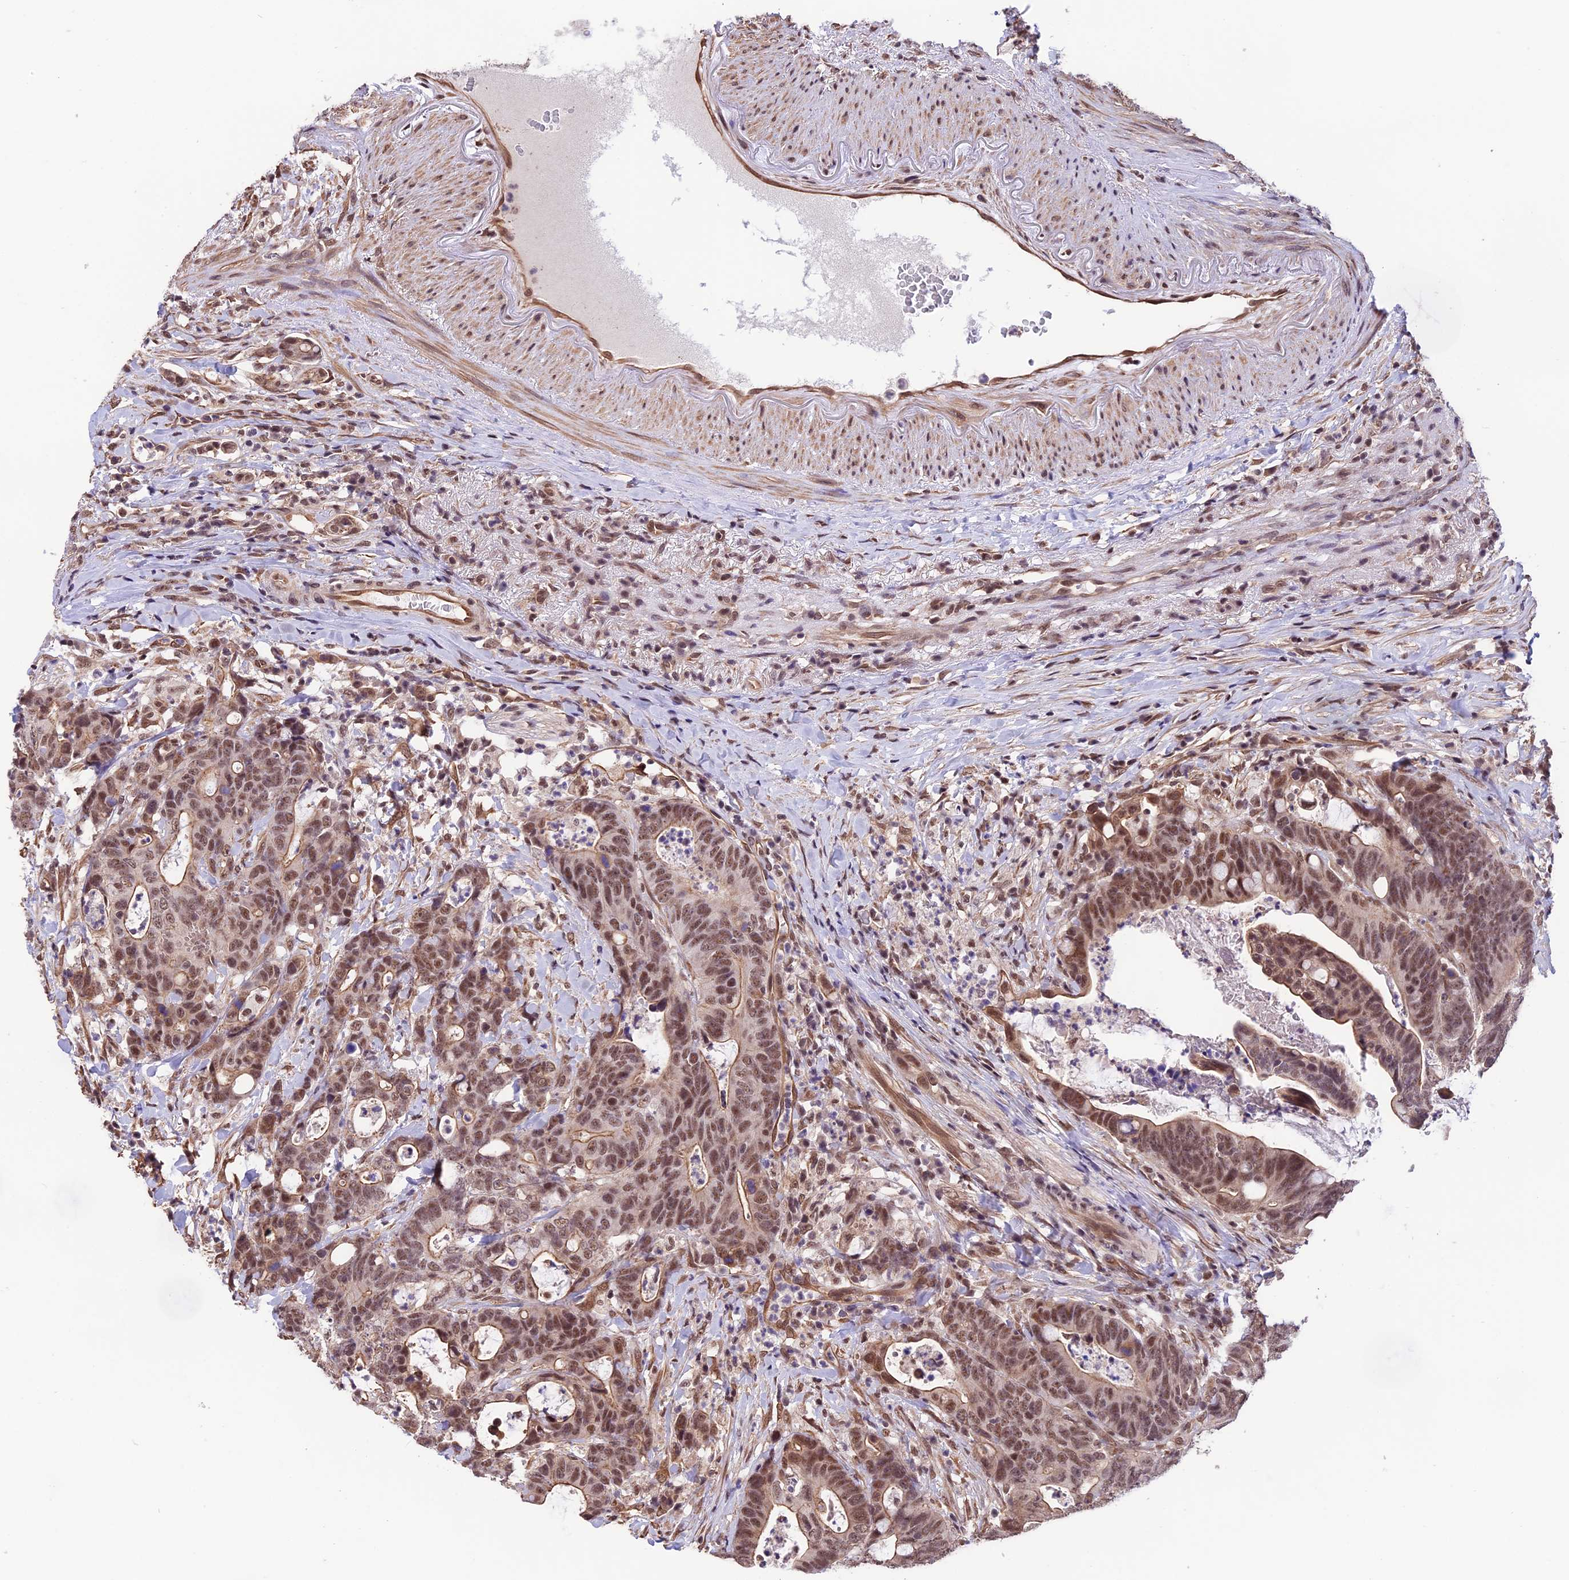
{"staining": {"intensity": "moderate", "quantity": ">75%", "location": "cytoplasmic/membranous,nuclear"}, "tissue": "colorectal cancer", "cell_type": "Tumor cells", "image_type": "cancer", "snomed": [{"axis": "morphology", "description": "Adenocarcinoma, NOS"}, {"axis": "topography", "description": "Colon"}], "caption": "Immunohistochemistry histopathology image of human colorectal adenocarcinoma stained for a protein (brown), which demonstrates medium levels of moderate cytoplasmic/membranous and nuclear staining in approximately >75% of tumor cells.", "gene": "ZC3H4", "patient": {"sex": "female", "age": 82}}